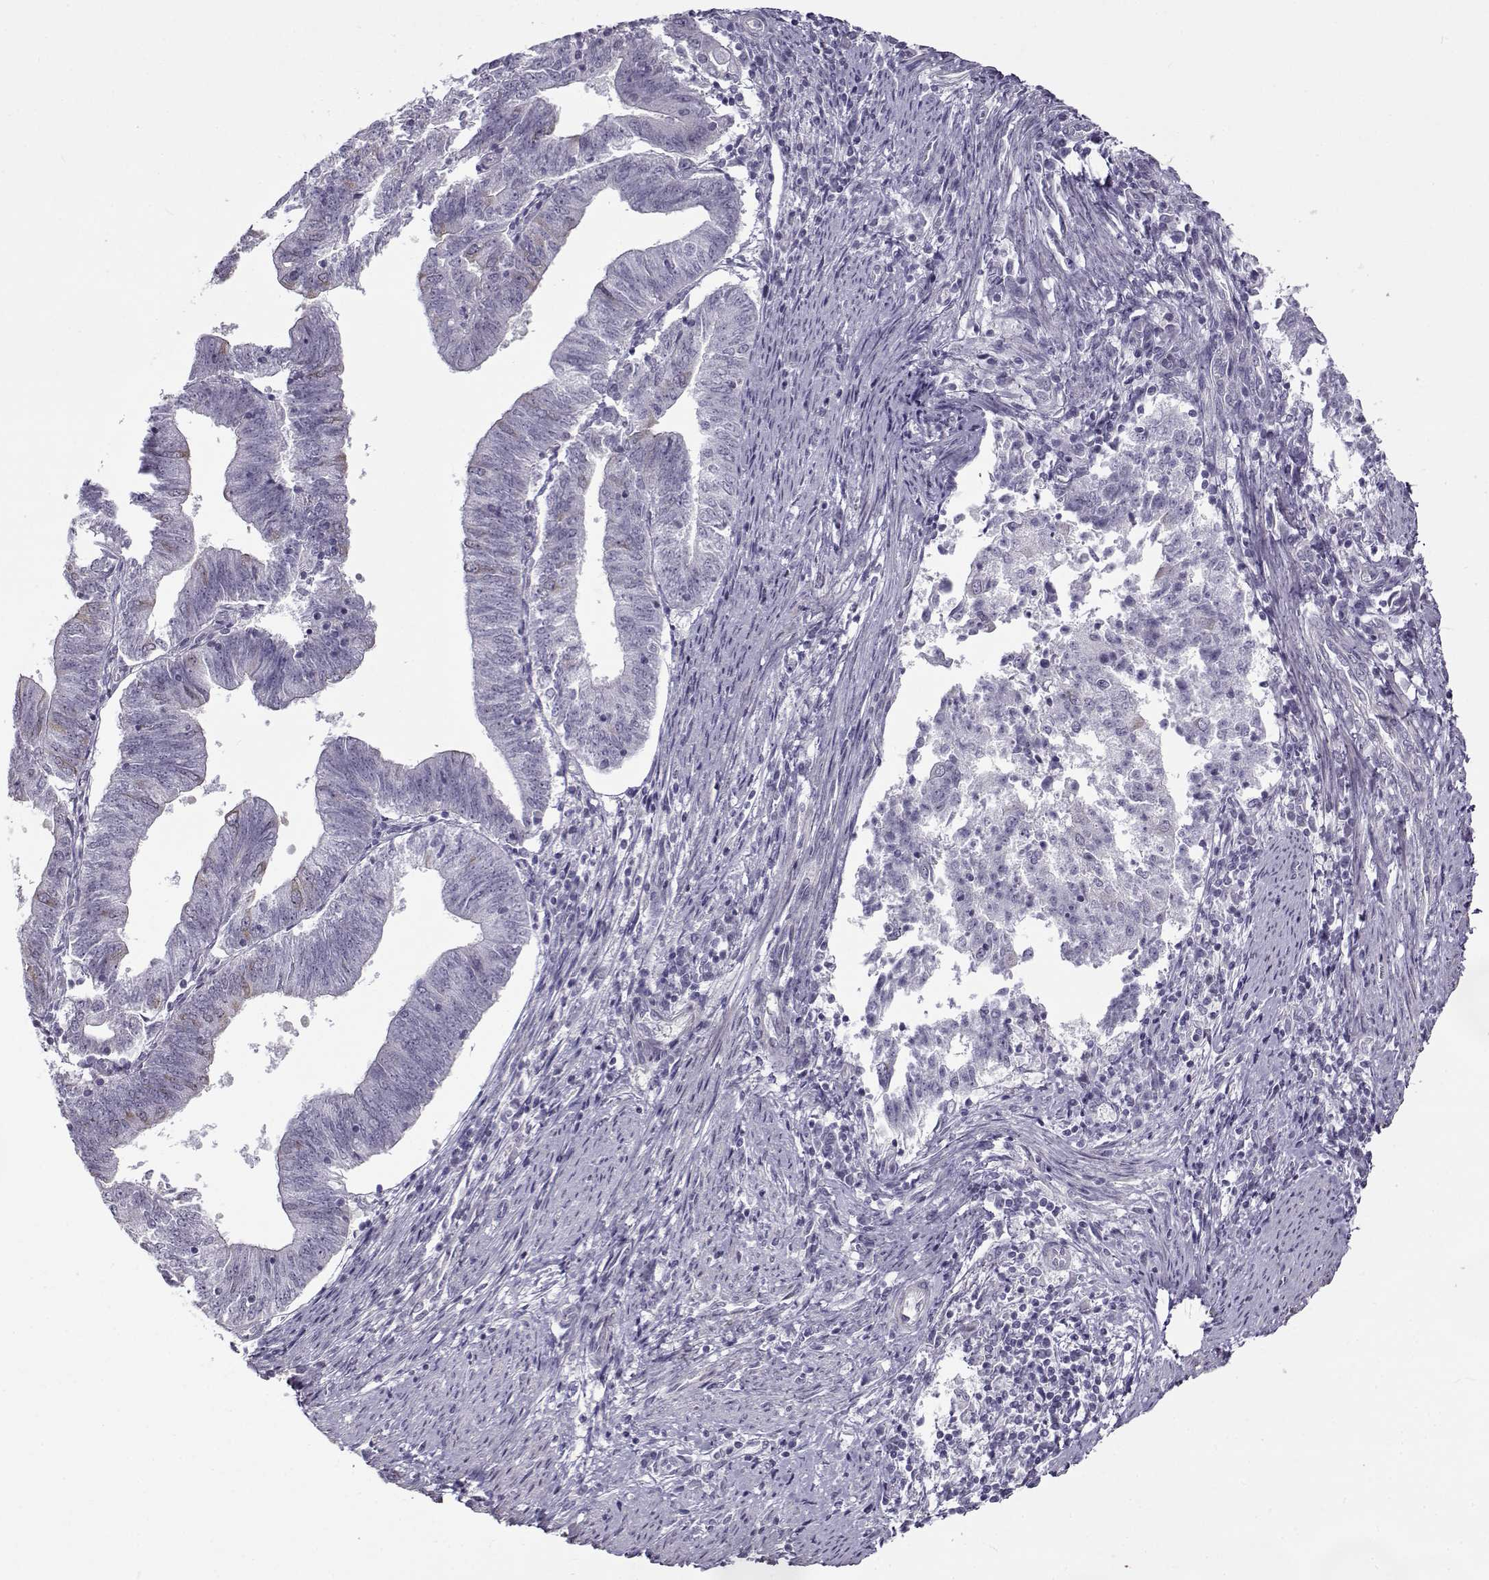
{"staining": {"intensity": "negative", "quantity": "none", "location": "none"}, "tissue": "endometrial cancer", "cell_type": "Tumor cells", "image_type": "cancer", "snomed": [{"axis": "morphology", "description": "Adenocarcinoma, NOS"}, {"axis": "topography", "description": "Endometrium"}], "caption": "Tumor cells show no significant positivity in adenocarcinoma (endometrial).", "gene": "TEX55", "patient": {"sex": "female", "age": 82}}